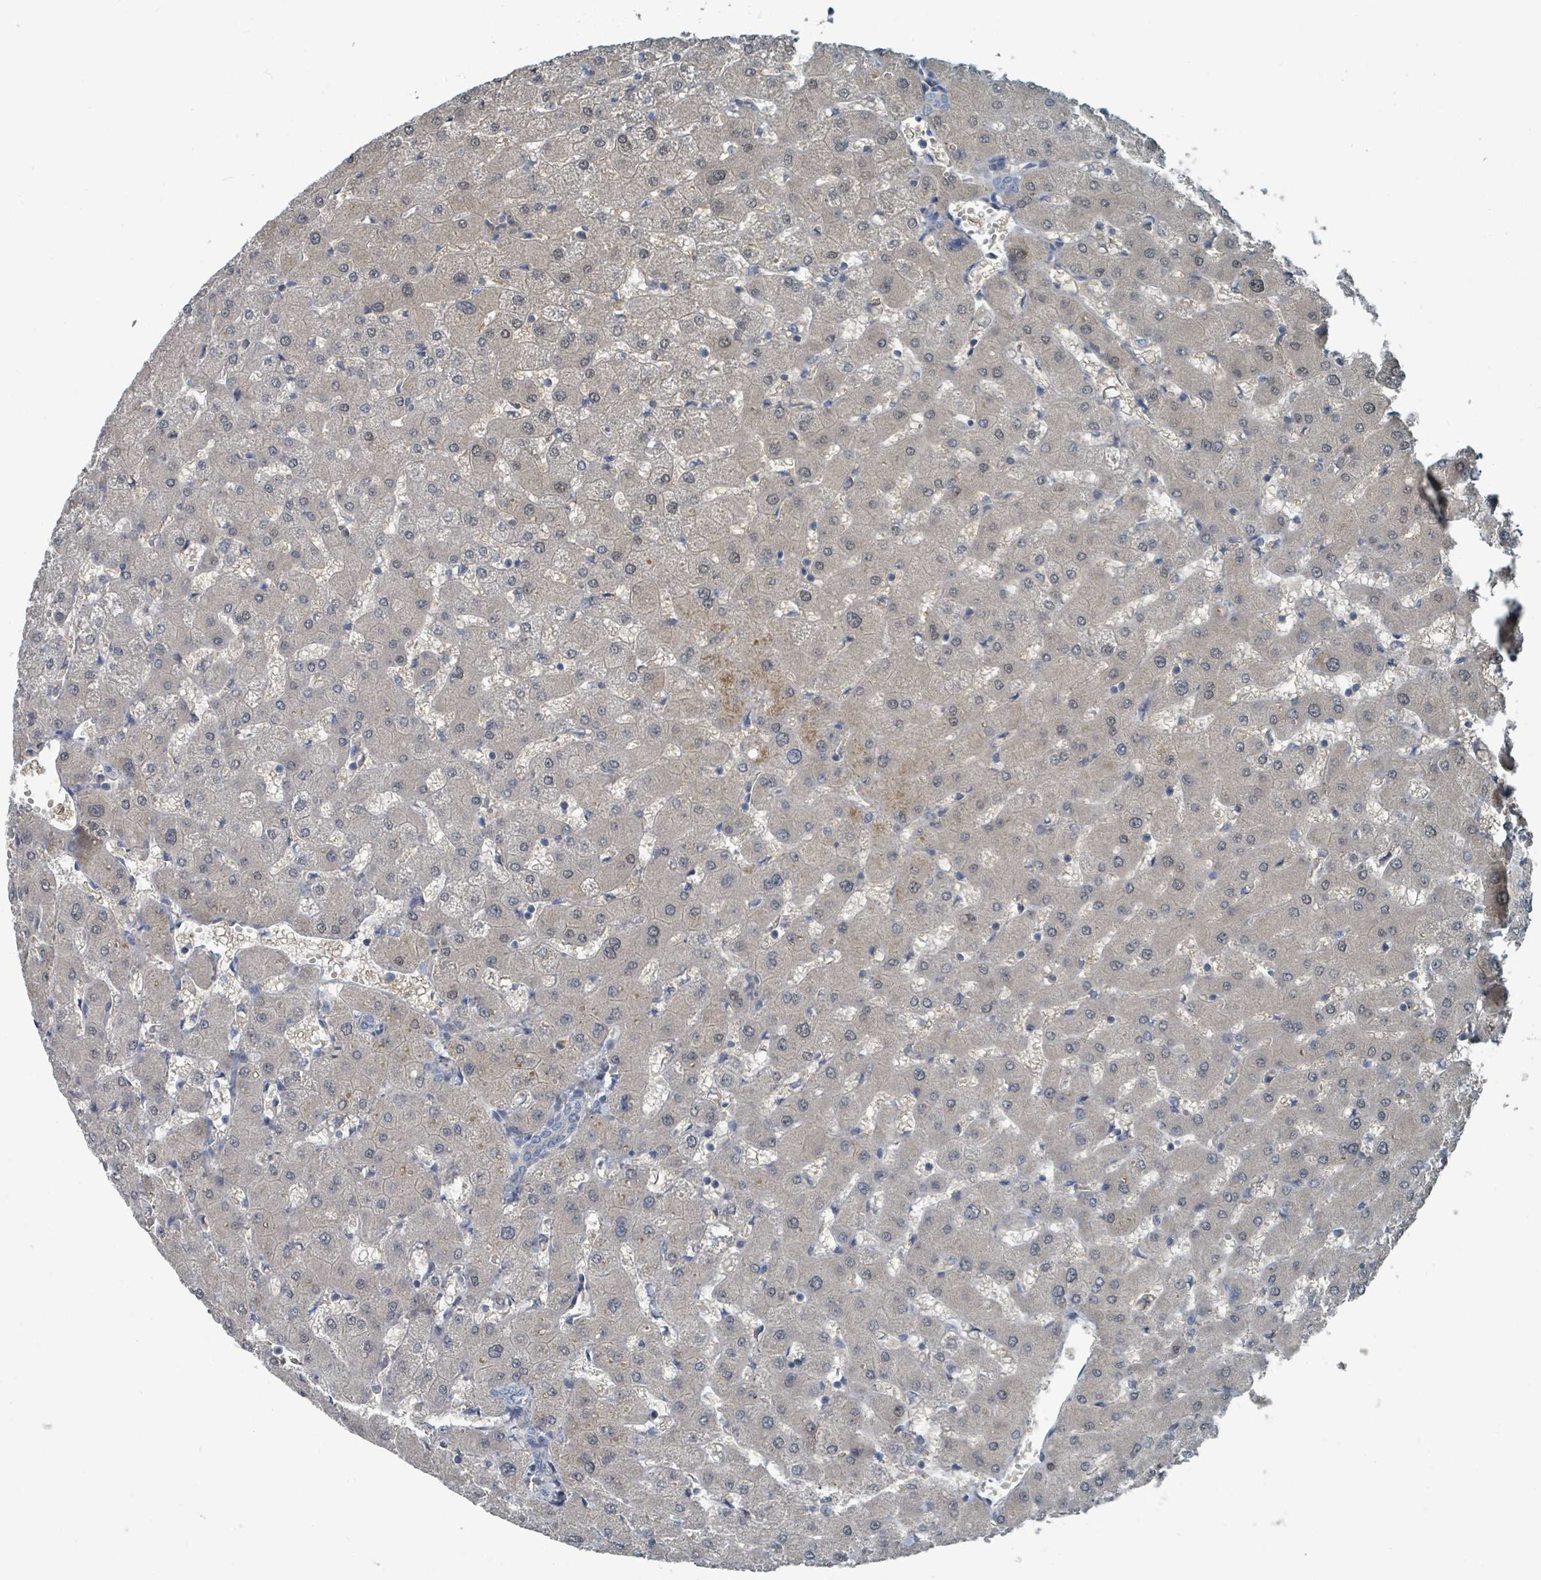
{"staining": {"intensity": "negative", "quantity": "none", "location": "none"}, "tissue": "liver", "cell_type": "Cholangiocytes", "image_type": "normal", "snomed": [{"axis": "morphology", "description": "Normal tissue, NOS"}, {"axis": "topography", "description": "Liver"}], "caption": "IHC of unremarkable liver exhibits no expression in cholangiocytes.", "gene": "SLC44A5", "patient": {"sex": "female", "age": 63}}